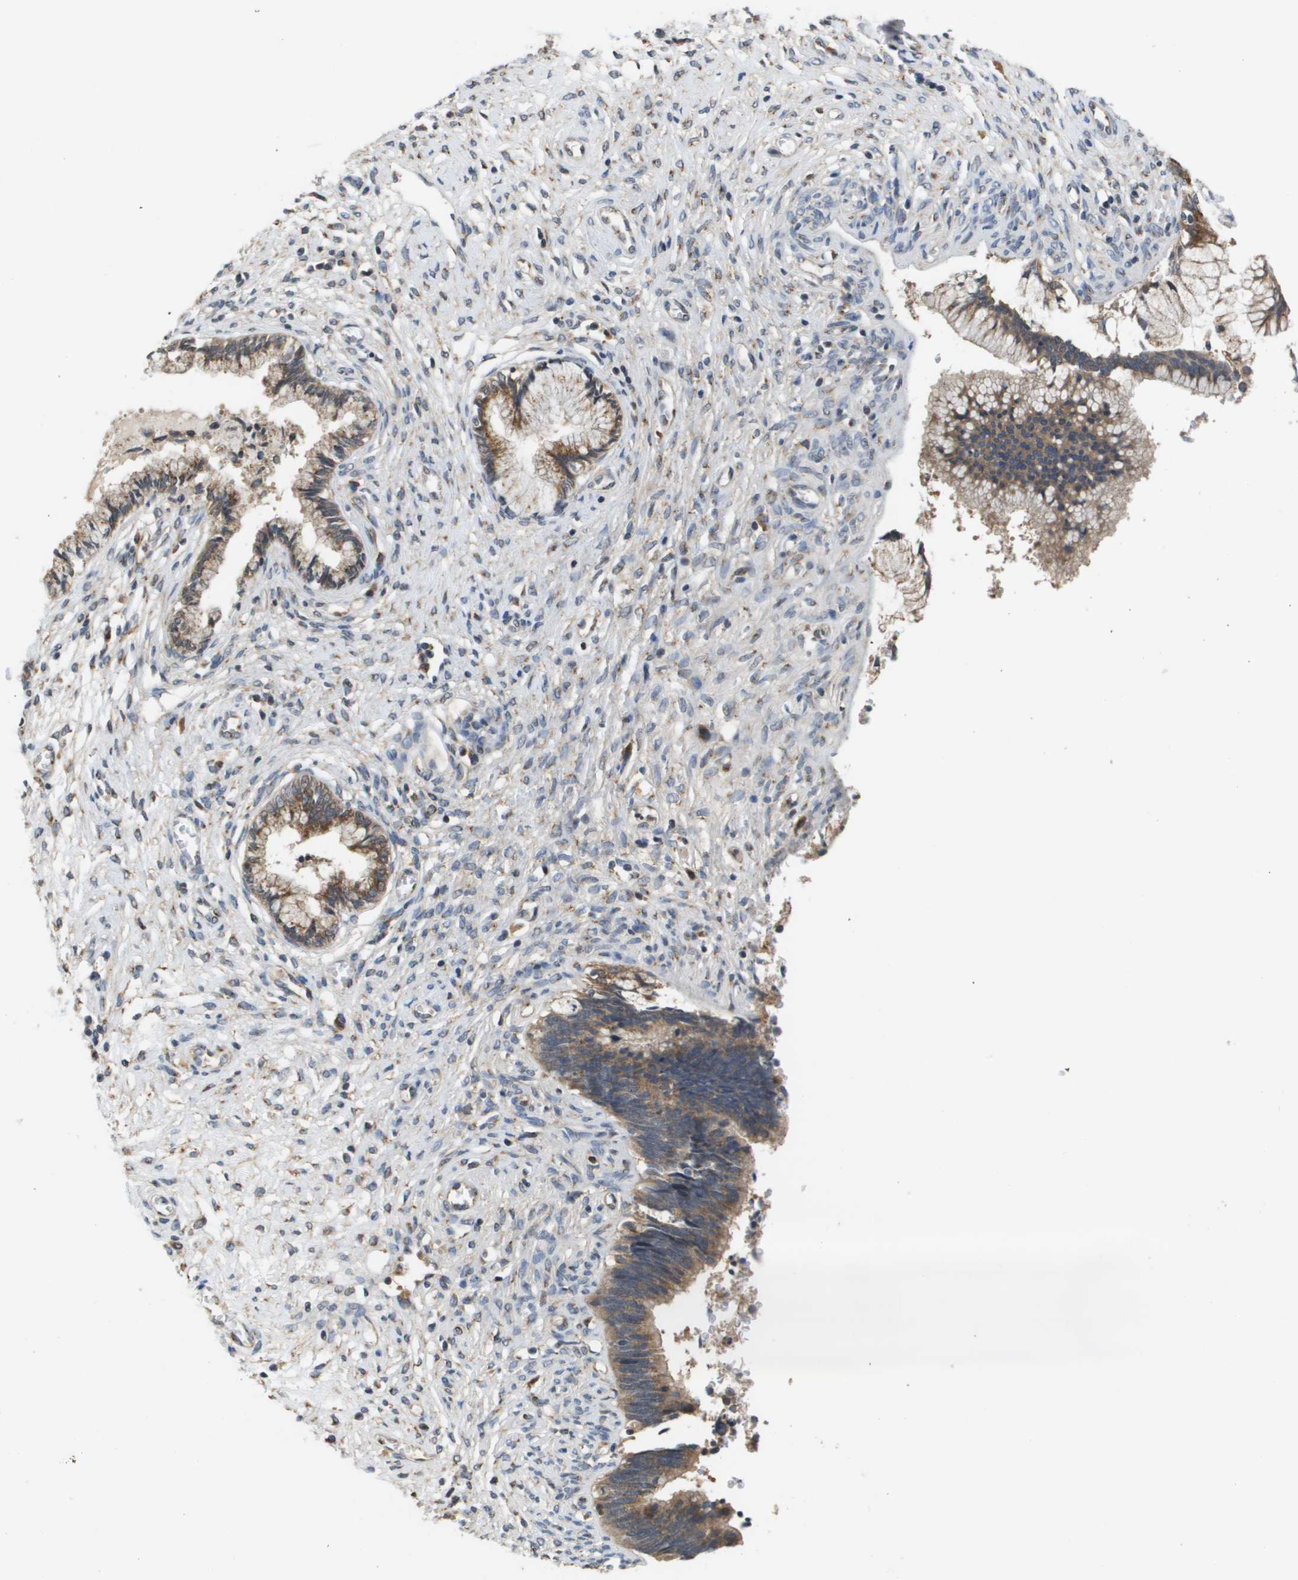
{"staining": {"intensity": "moderate", "quantity": ">75%", "location": "cytoplasmic/membranous"}, "tissue": "cervical cancer", "cell_type": "Tumor cells", "image_type": "cancer", "snomed": [{"axis": "morphology", "description": "Adenocarcinoma, NOS"}, {"axis": "topography", "description": "Cervix"}], "caption": "Cervical adenocarcinoma stained with immunohistochemistry (IHC) displays moderate cytoplasmic/membranous staining in about >75% of tumor cells. The protein of interest is shown in brown color, while the nuclei are stained blue.", "gene": "PCK1", "patient": {"sex": "female", "age": 44}}